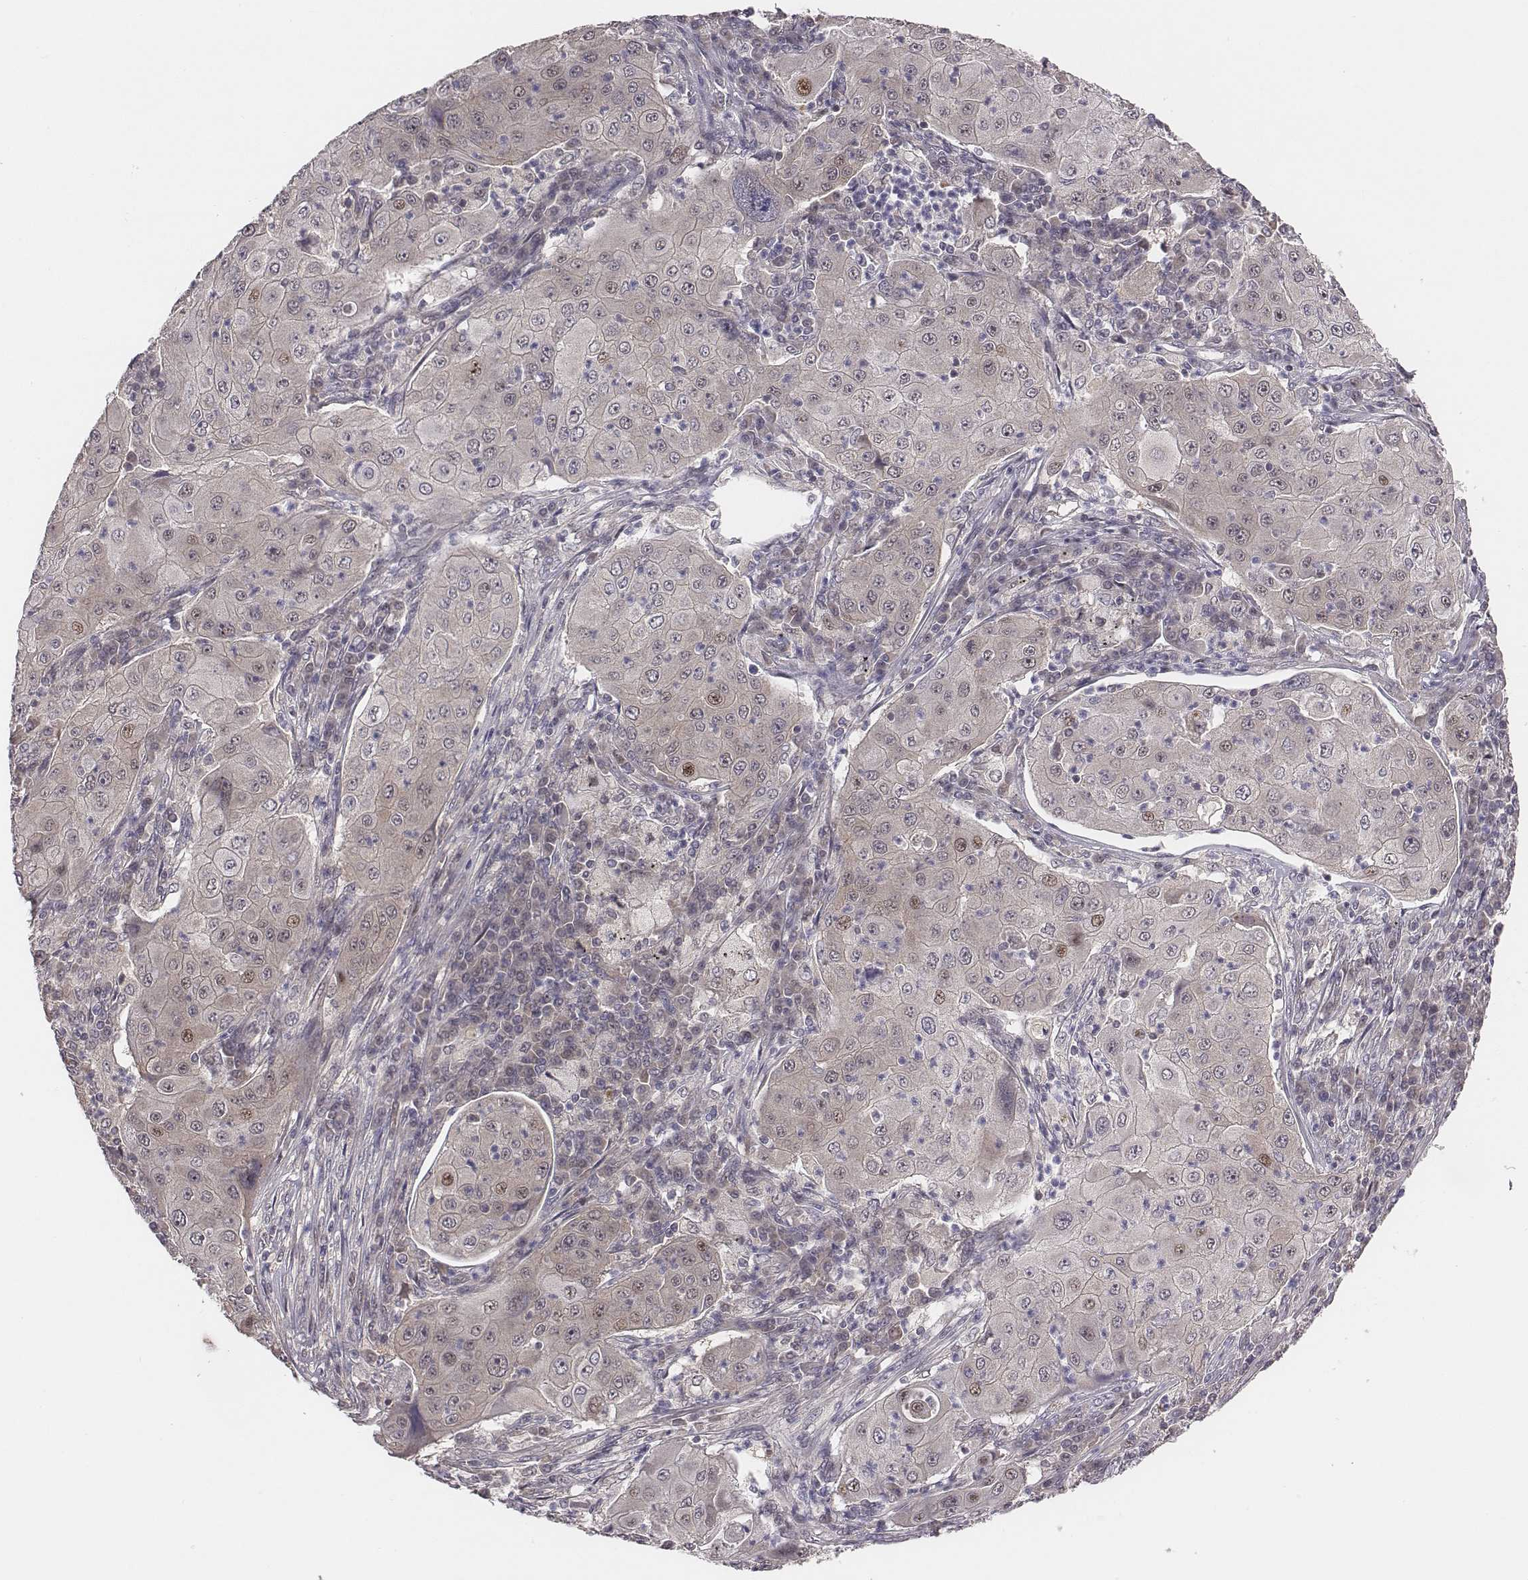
{"staining": {"intensity": "negative", "quantity": "none", "location": "none"}, "tissue": "lung cancer", "cell_type": "Tumor cells", "image_type": "cancer", "snomed": [{"axis": "morphology", "description": "Squamous cell carcinoma, NOS"}, {"axis": "topography", "description": "Lung"}], "caption": "High power microscopy histopathology image of an IHC image of lung cancer, revealing no significant staining in tumor cells. (DAB (3,3'-diaminobenzidine) immunohistochemistry with hematoxylin counter stain).", "gene": "SMURF2", "patient": {"sex": "female", "age": 59}}